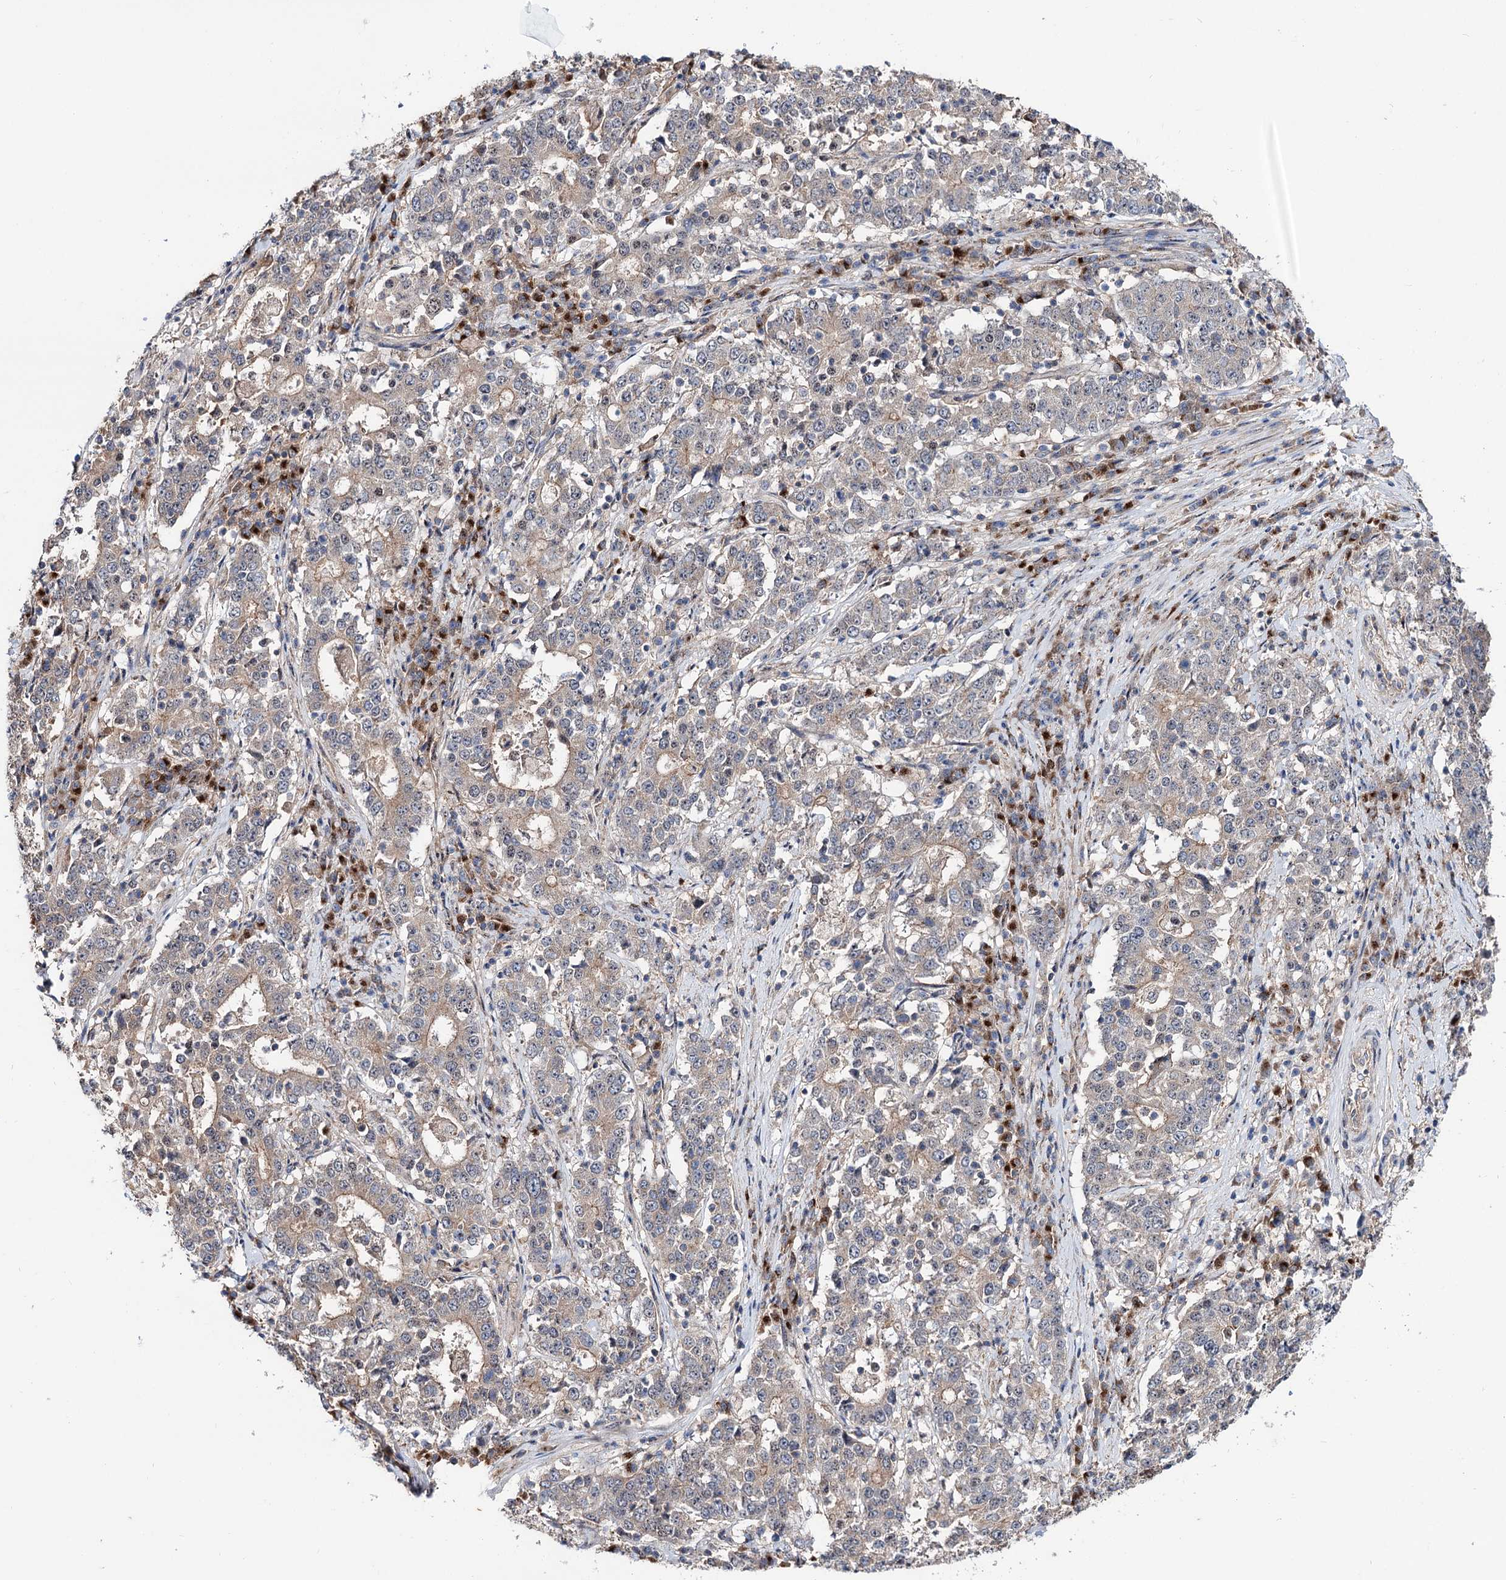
{"staining": {"intensity": "weak", "quantity": "25%-75%", "location": "cytoplasmic/membranous"}, "tissue": "stomach cancer", "cell_type": "Tumor cells", "image_type": "cancer", "snomed": [{"axis": "morphology", "description": "Adenocarcinoma, NOS"}, {"axis": "topography", "description": "Stomach"}], "caption": "Protein expression analysis of human stomach cancer reveals weak cytoplasmic/membranous positivity in approximately 25%-75% of tumor cells. The staining is performed using DAB brown chromogen to label protein expression. The nuclei are counter-stained blue using hematoxylin.", "gene": "SEC24A", "patient": {"sex": "male", "age": 59}}